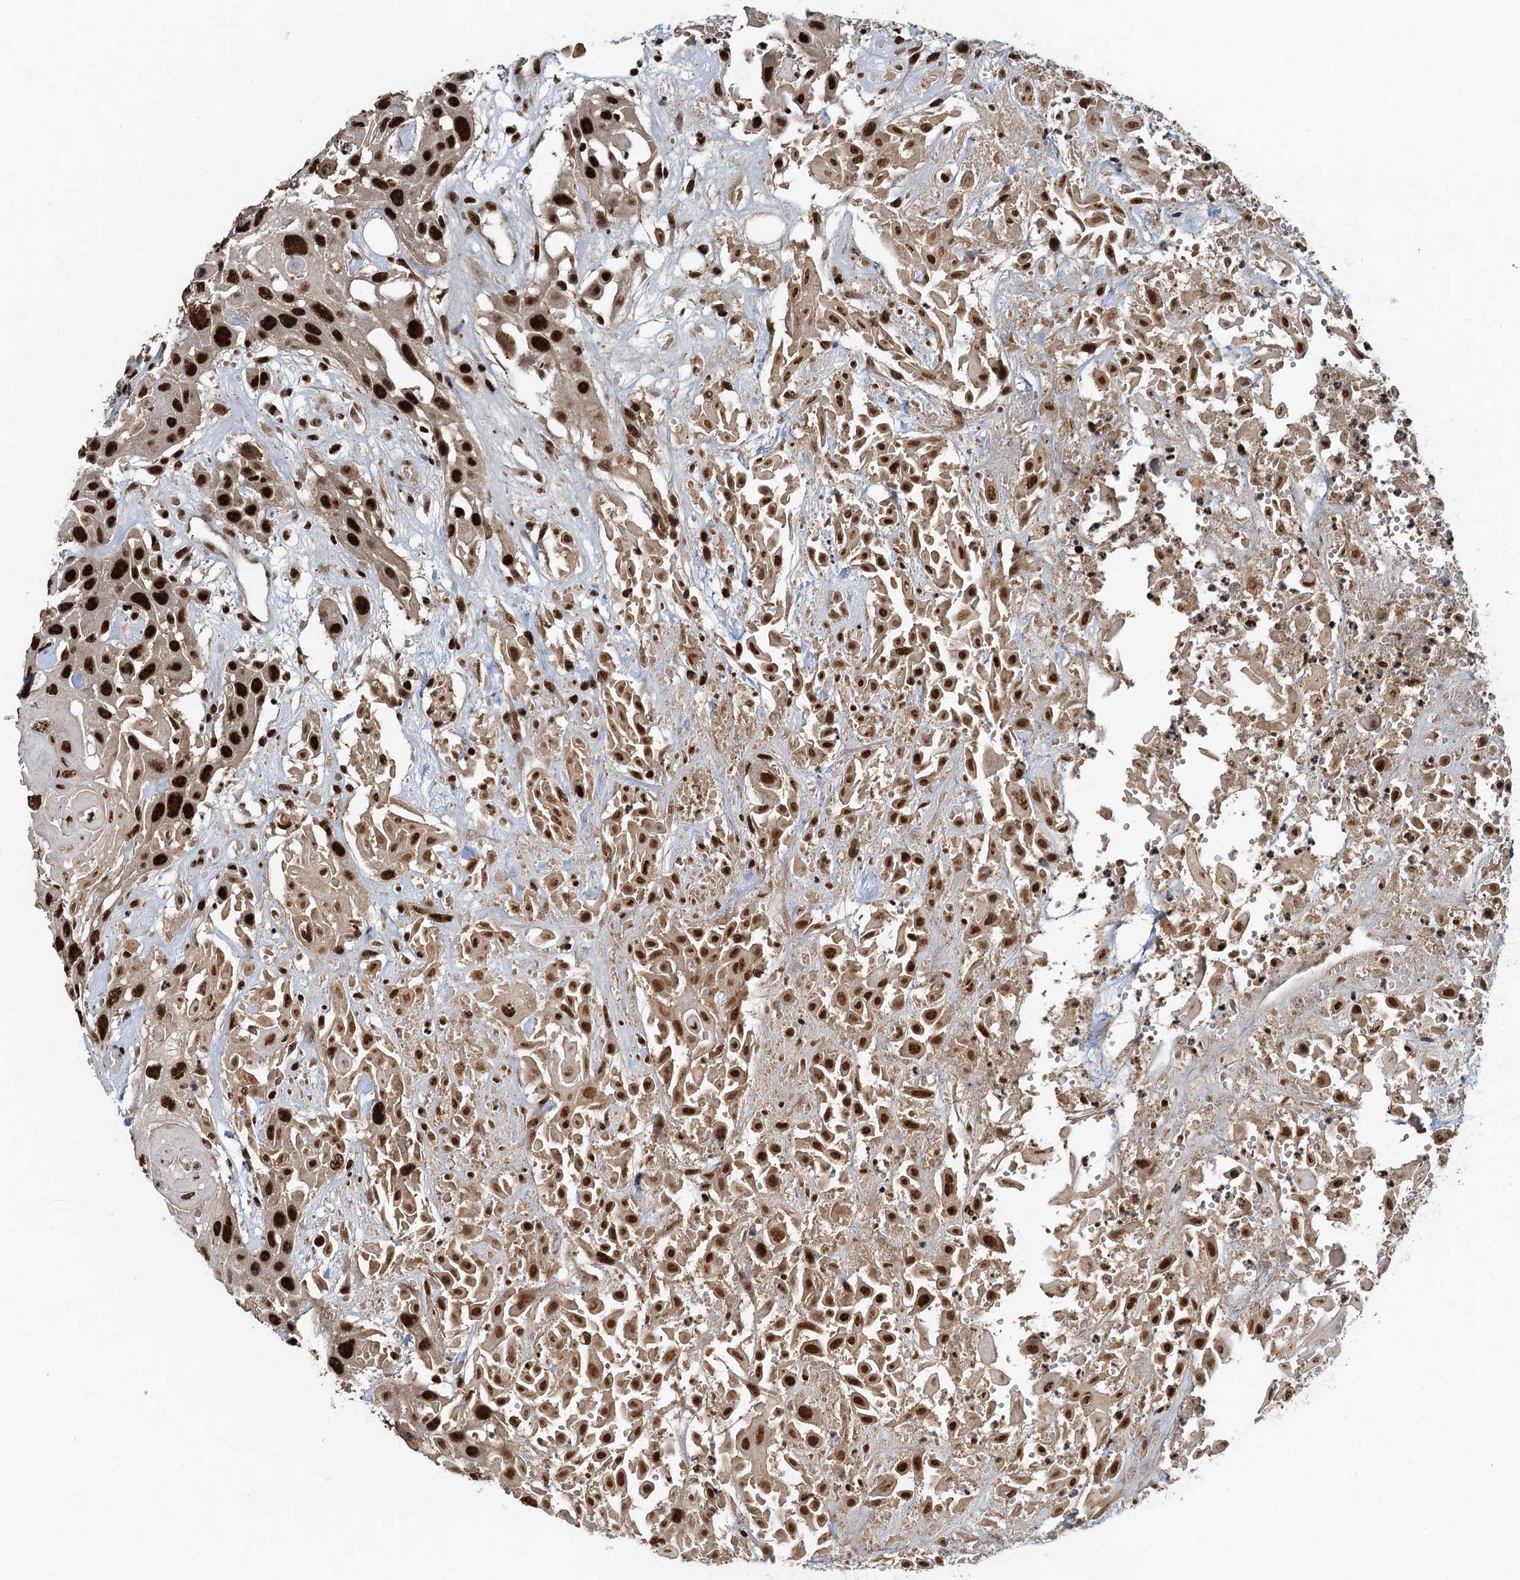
{"staining": {"intensity": "strong", "quantity": ">75%", "location": "nuclear"}, "tissue": "head and neck cancer", "cell_type": "Tumor cells", "image_type": "cancer", "snomed": [{"axis": "morphology", "description": "Squamous cell carcinoma, NOS"}, {"axis": "topography", "description": "Head-Neck"}], "caption": "Human head and neck squamous cell carcinoma stained with a brown dye demonstrates strong nuclear positive positivity in about >75% of tumor cells.", "gene": "ZC3H18", "patient": {"sex": "male", "age": 81}}